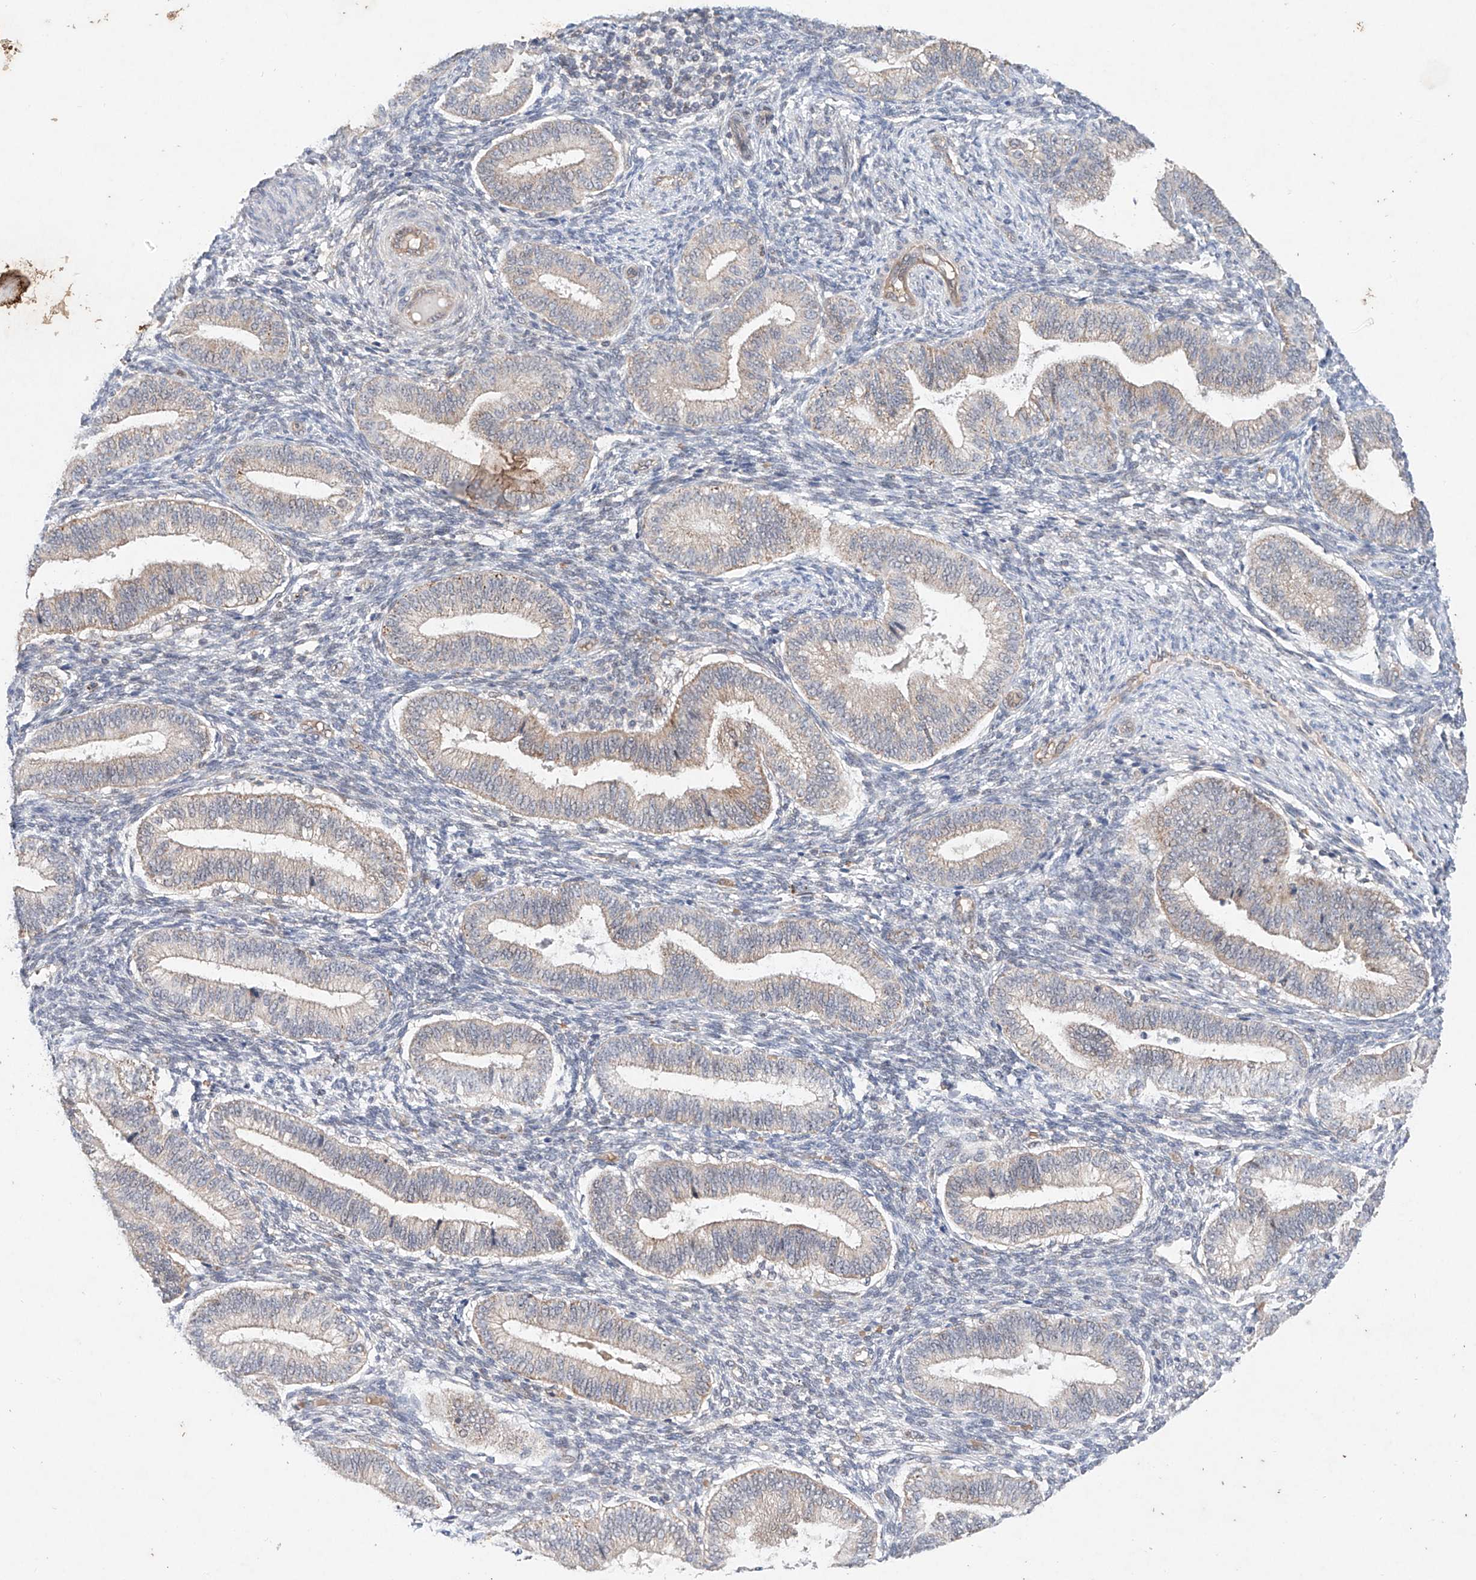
{"staining": {"intensity": "negative", "quantity": "none", "location": "none"}, "tissue": "endometrium", "cell_type": "Cells in endometrial stroma", "image_type": "normal", "snomed": [{"axis": "morphology", "description": "Normal tissue, NOS"}, {"axis": "topography", "description": "Endometrium"}], "caption": "An IHC histopathology image of benign endometrium is shown. There is no staining in cells in endometrial stroma of endometrium.", "gene": "FASTK", "patient": {"sex": "female", "age": 39}}